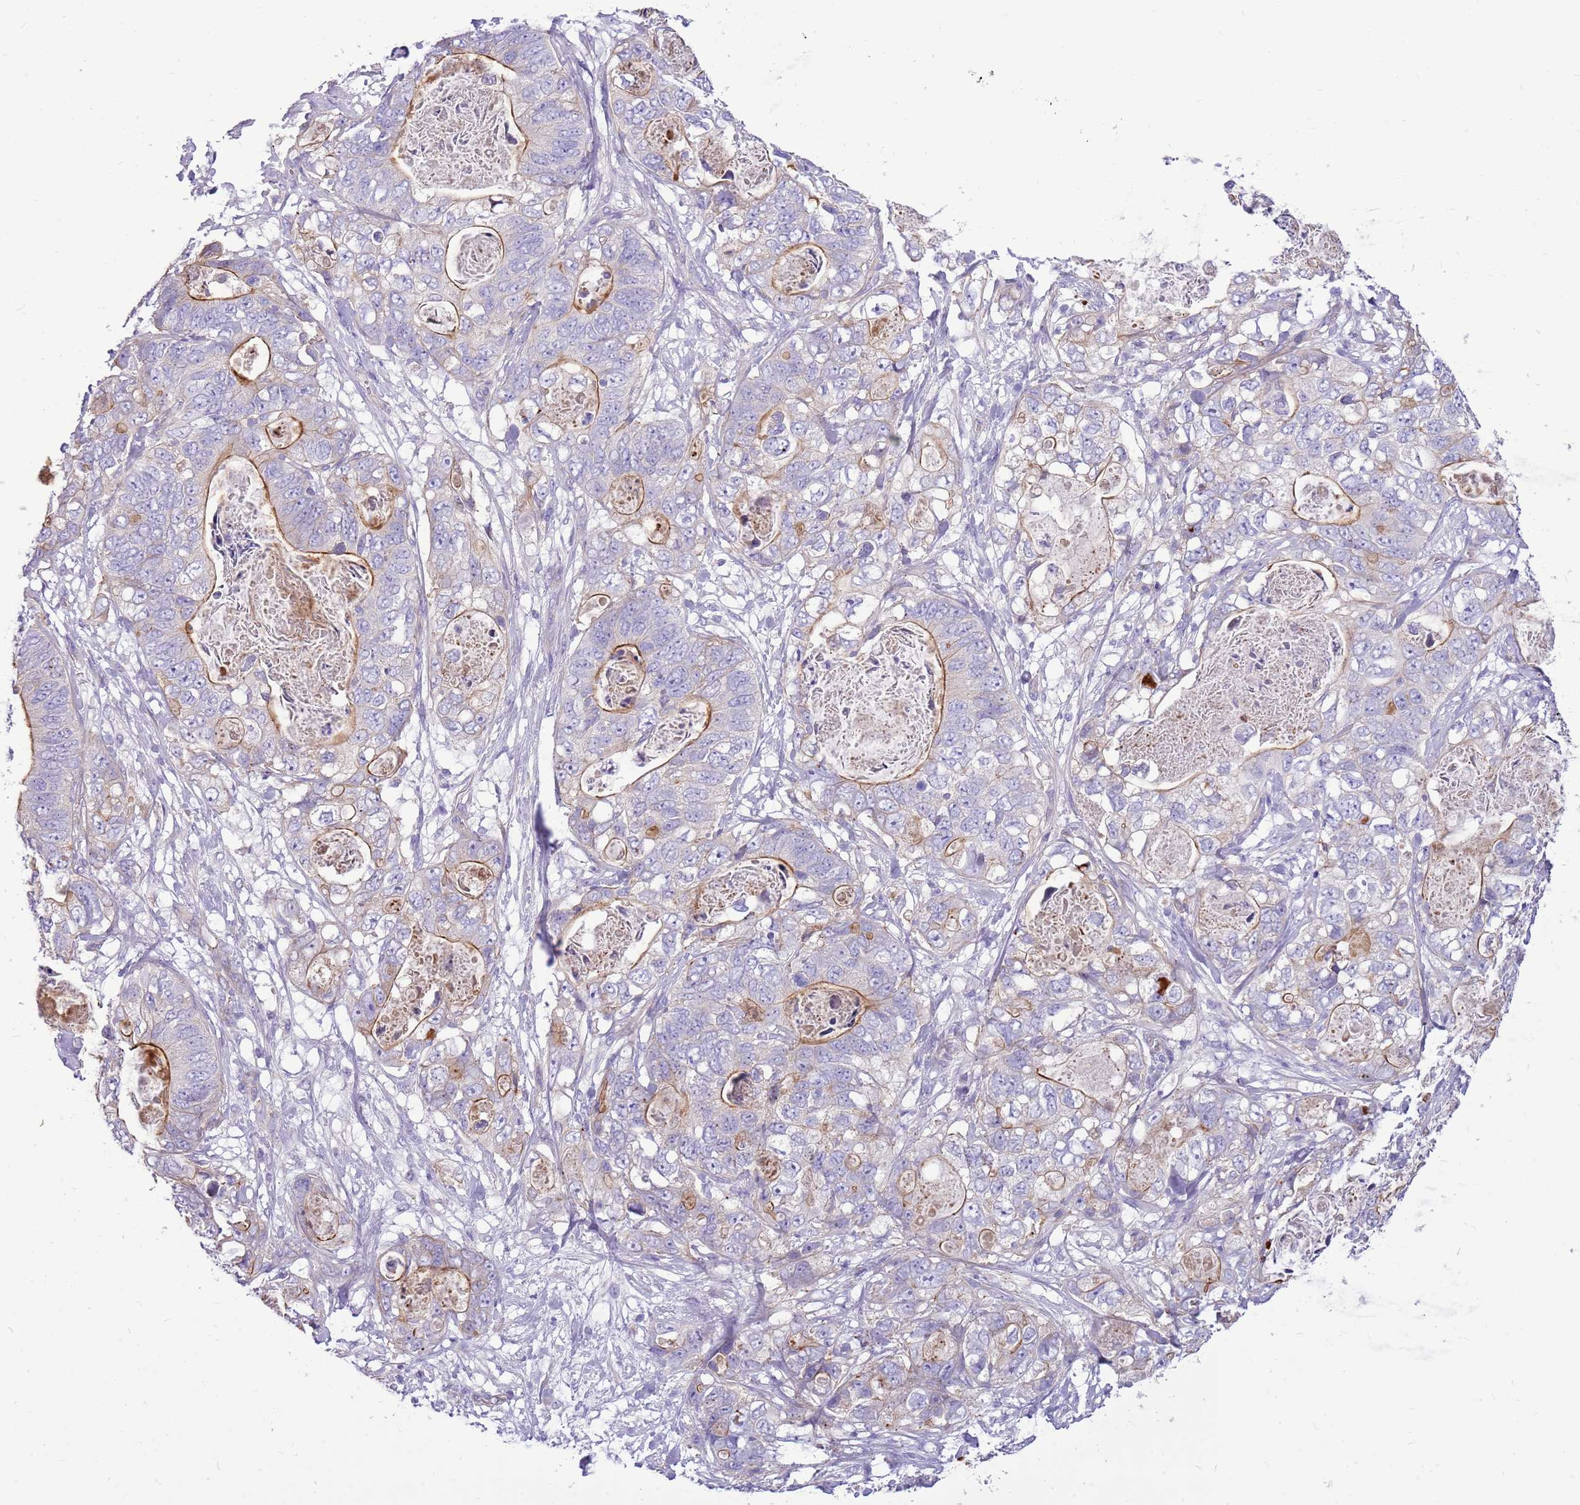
{"staining": {"intensity": "moderate", "quantity": "25%-75%", "location": "cytoplasmic/membranous"}, "tissue": "stomach cancer", "cell_type": "Tumor cells", "image_type": "cancer", "snomed": [{"axis": "morphology", "description": "Normal tissue, NOS"}, {"axis": "morphology", "description": "Adenocarcinoma, NOS"}, {"axis": "topography", "description": "Stomach"}], "caption": "Protein staining of stomach adenocarcinoma tissue exhibits moderate cytoplasmic/membranous expression in approximately 25%-75% of tumor cells.", "gene": "NTN4", "patient": {"sex": "female", "age": 89}}